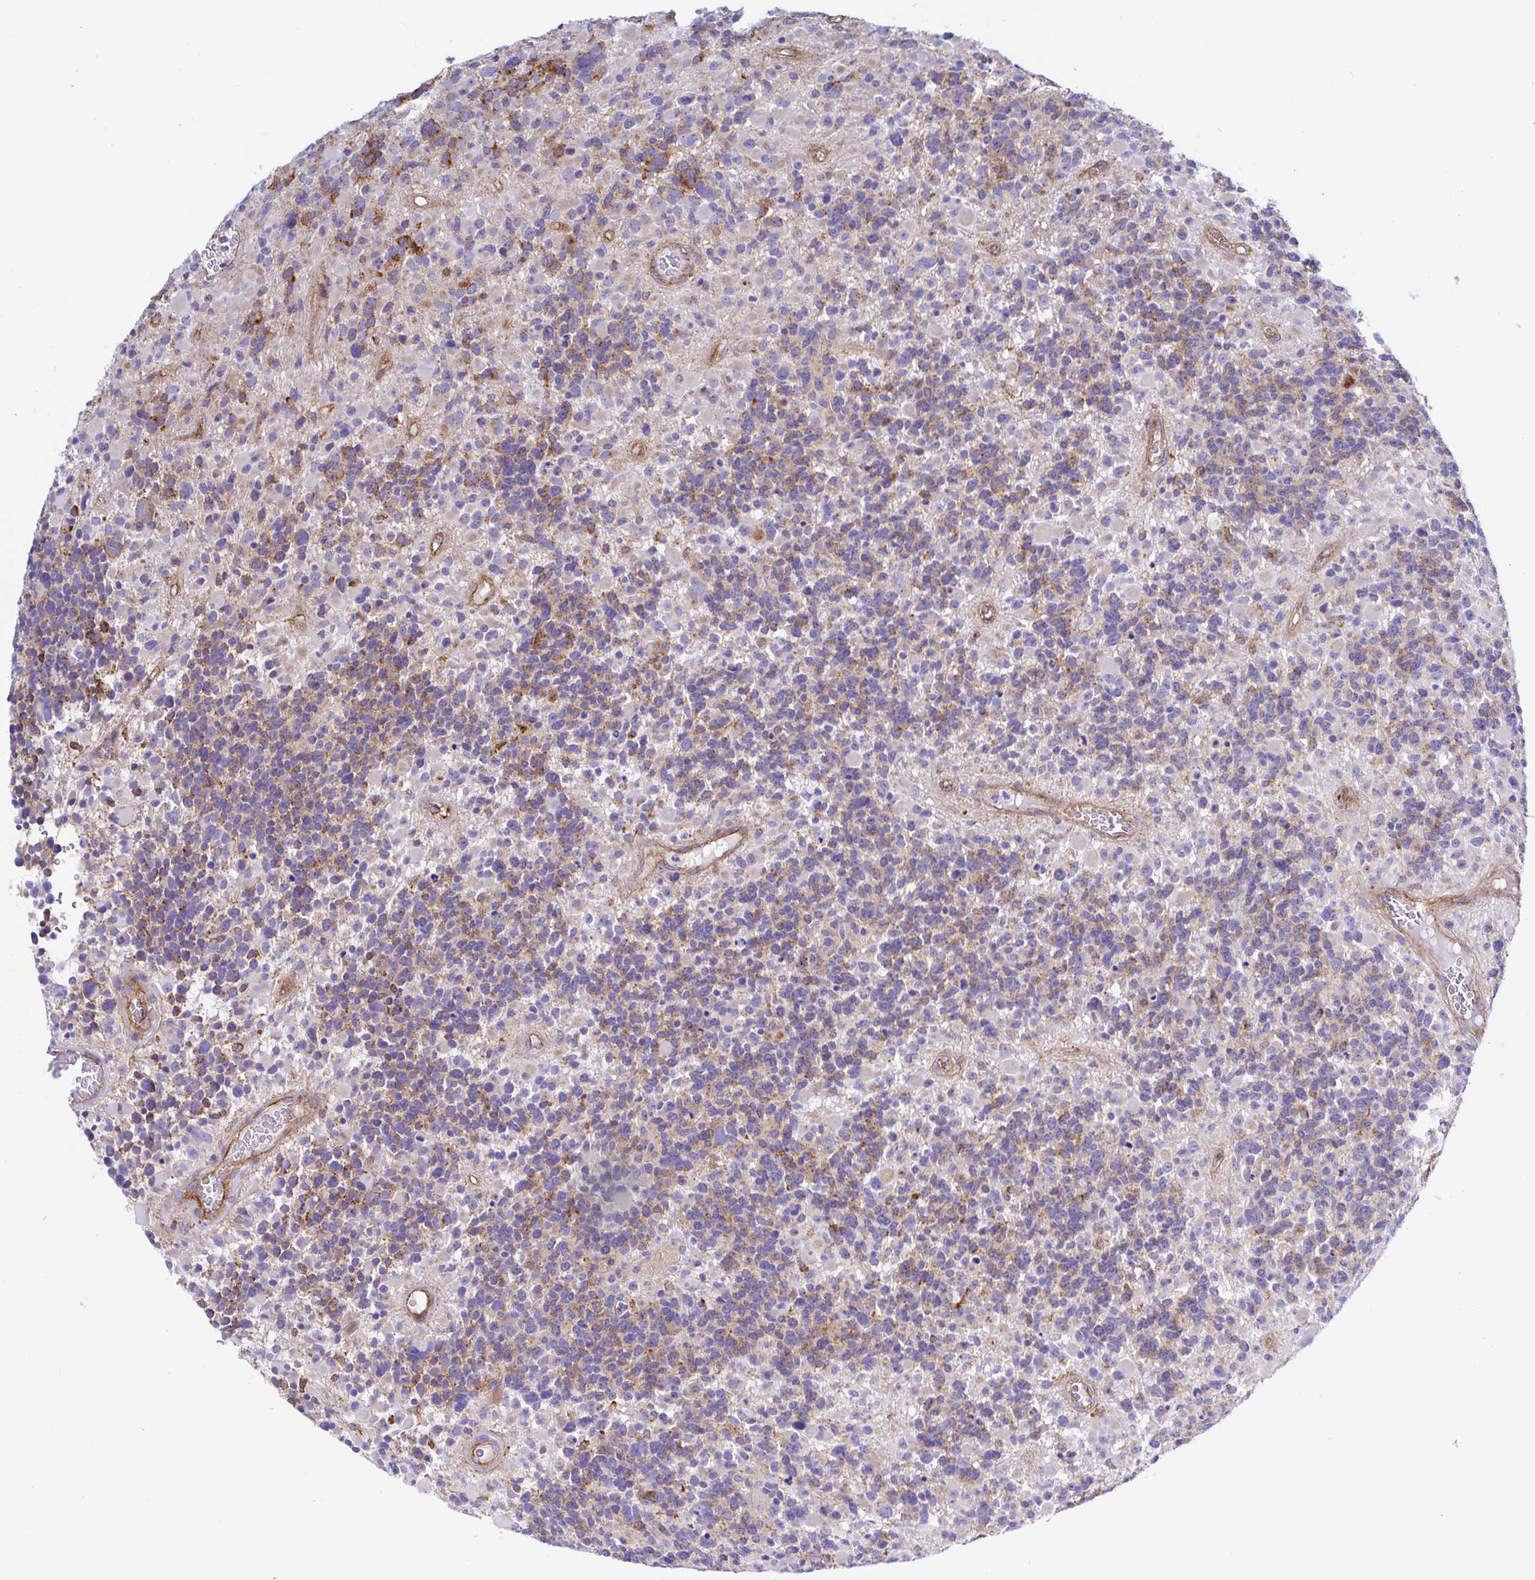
{"staining": {"intensity": "negative", "quantity": "none", "location": "none"}, "tissue": "glioma", "cell_type": "Tumor cells", "image_type": "cancer", "snomed": [{"axis": "morphology", "description": "Glioma, malignant, High grade"}, {"axis": "topography", "description": "Brain"}], "caption": "This is a micrograph of immunohistochemistry staining of glioma, which shows no positivity in tumor cells. Brightfield microscopy of IHC stained with DAB (brown) and hematoxylin (blue), captured at high magnification.", "gene": "ARL4D", "patient": {"sex": "female", "age": 40}}